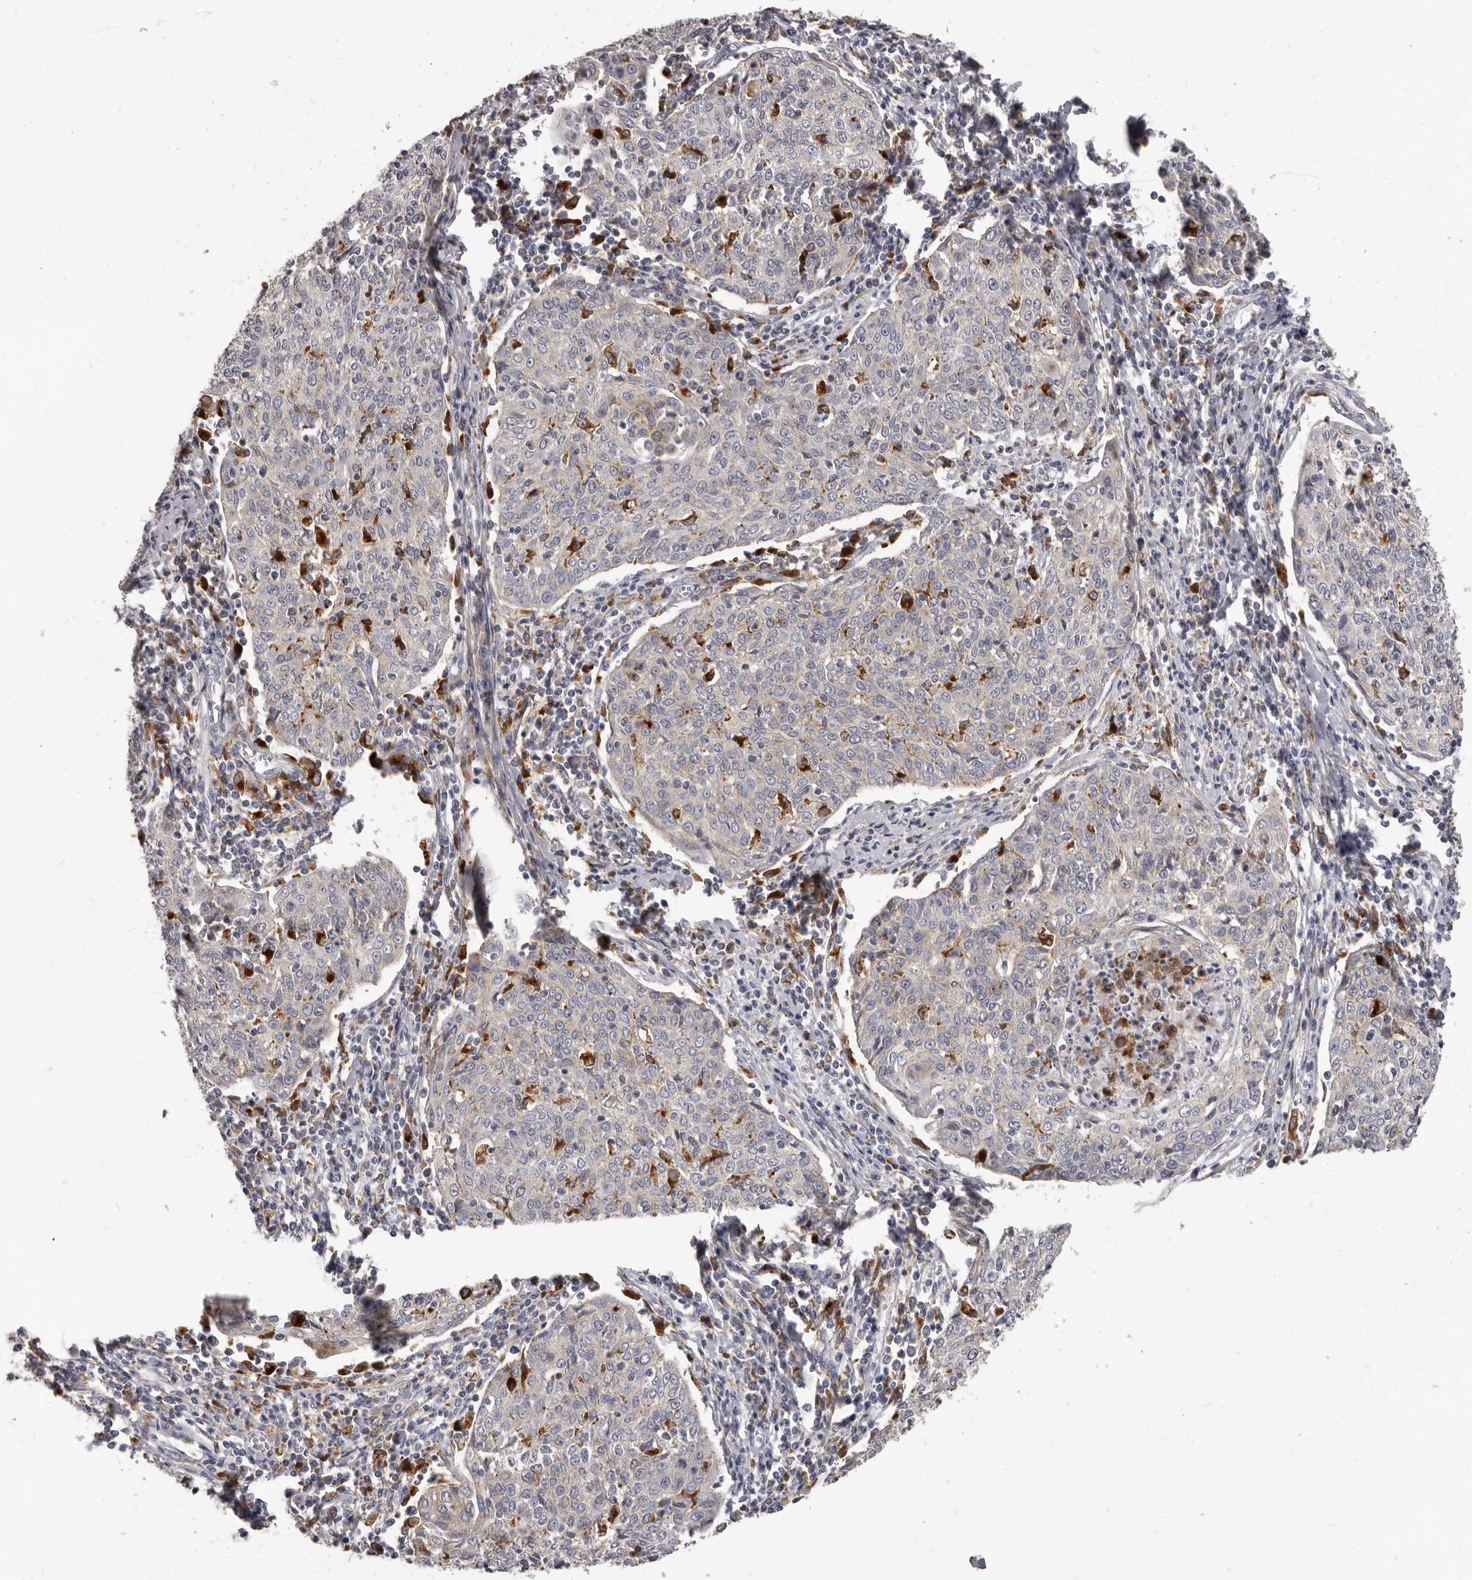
{"staining": {"intensity": "negative", "quantity": "none", "location": "none"}, "tissue": "cervical cancer", "cell_type": "Tumor cells", "image_type": "cancer", "snomed": [{"axis": "morphology", "description": "Squamous cell carcinoma, NOS"}, {"axis": "topography", "description": "Cervix"}], "caption": "The photomicrograph demonstrates no staining of tumor cells in cervical squamous cell carcinoma.", "gene": "PI4K2A", "patient": {"sex": "female", "age": 48}}